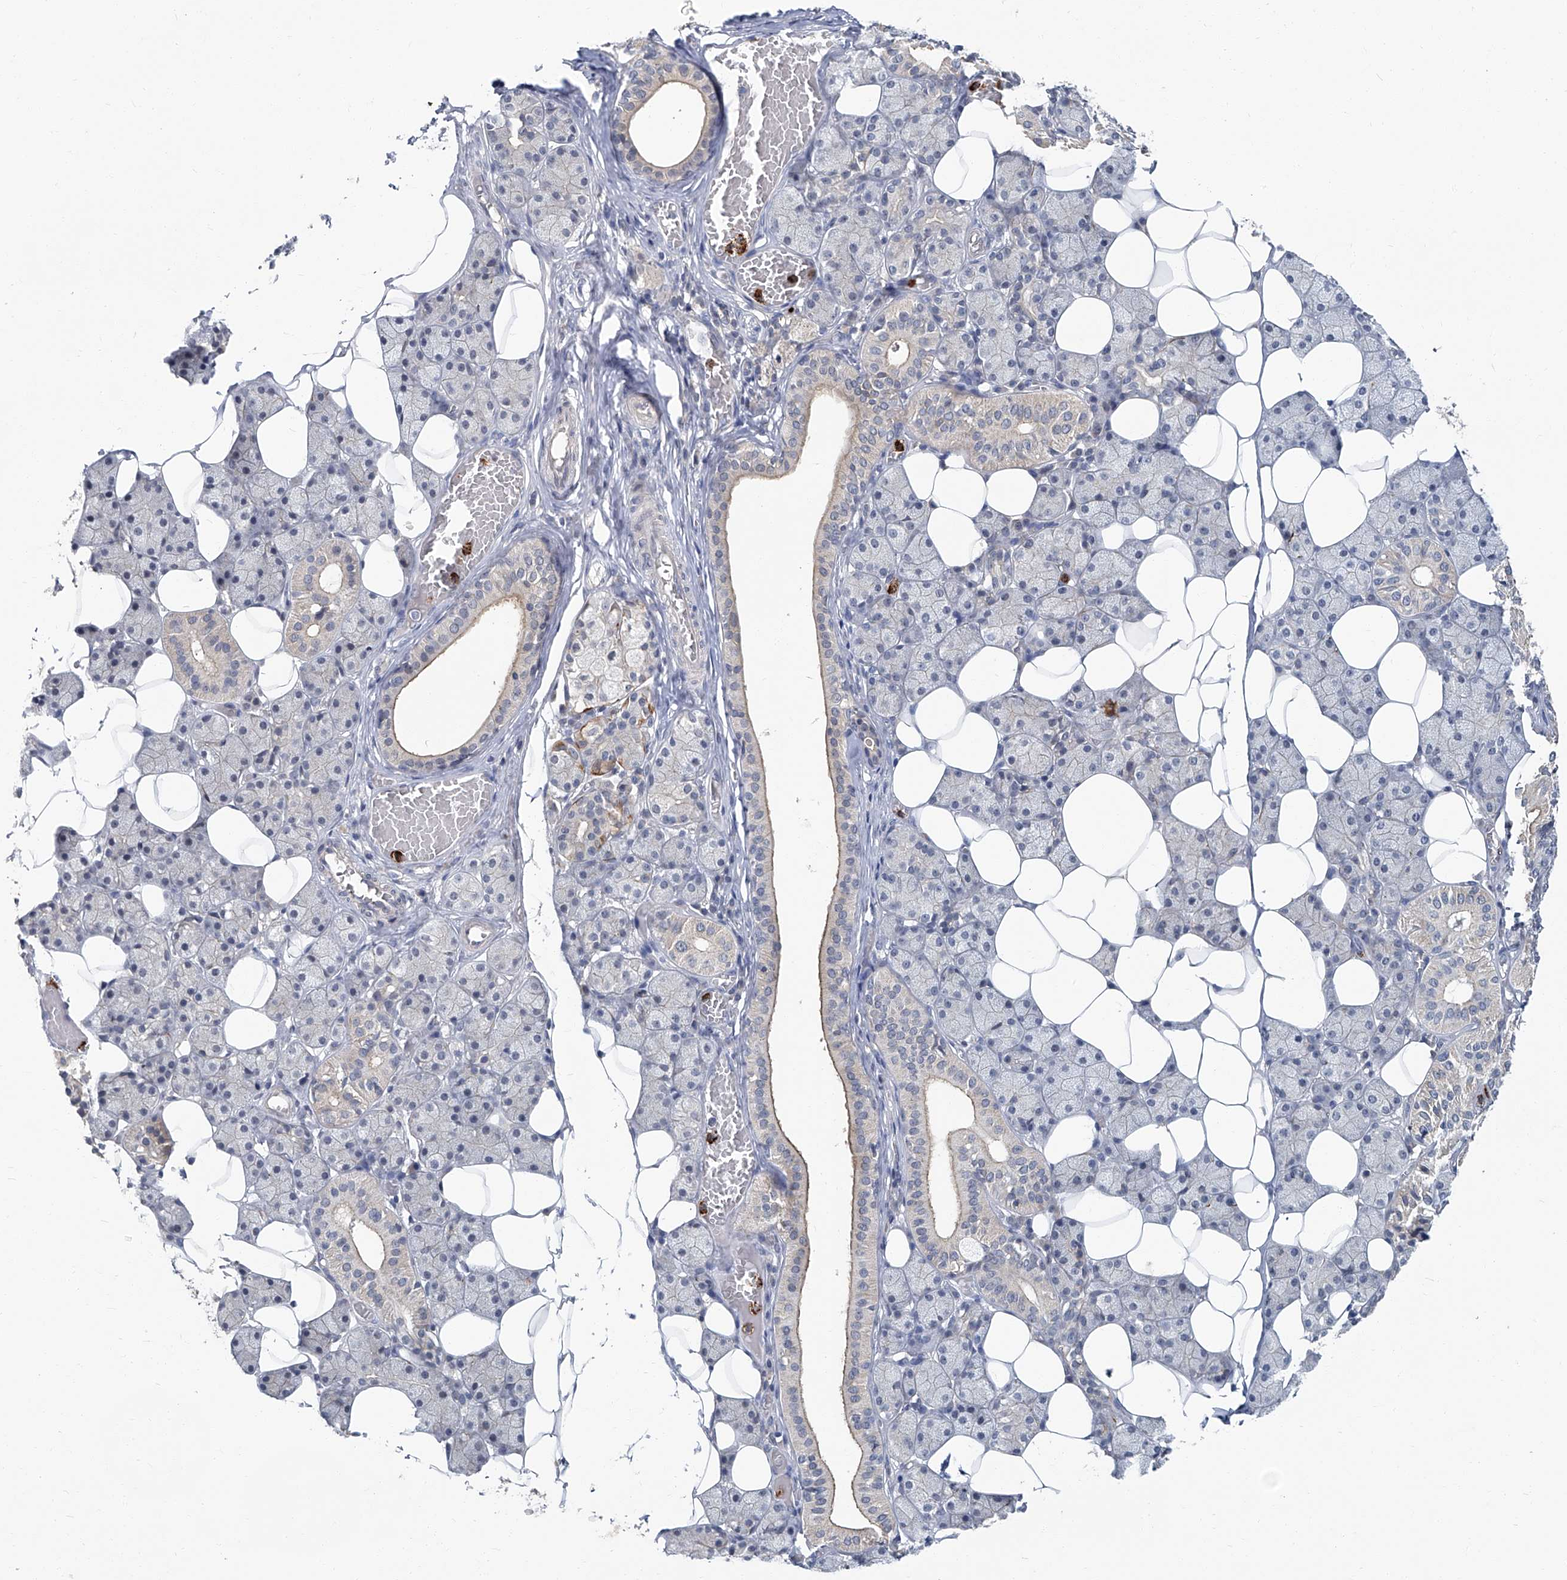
{"staining": {"intensity": "moderate", "quantity": "<25%", "location": "cytoplasmic/membranous"}, "tissue": "salivary gland", "cell_type": "Glandular cells", "image_type": "normal", "snomed": [{"axis": "morphology", "description": "Normal tissue, NOS"}, {"axis": "topography", "description": "Salivary gland"}], "caption": "The image demonstrates staining of normal salivary gland, revealing moderate cytoplasmic/membranous protein positivity (brown color) within glandular cells. (IHC, brightfield microscopy, high magnification).", "gene": "AKNAD1", "patient": {"sex": "female", "age": 33}}